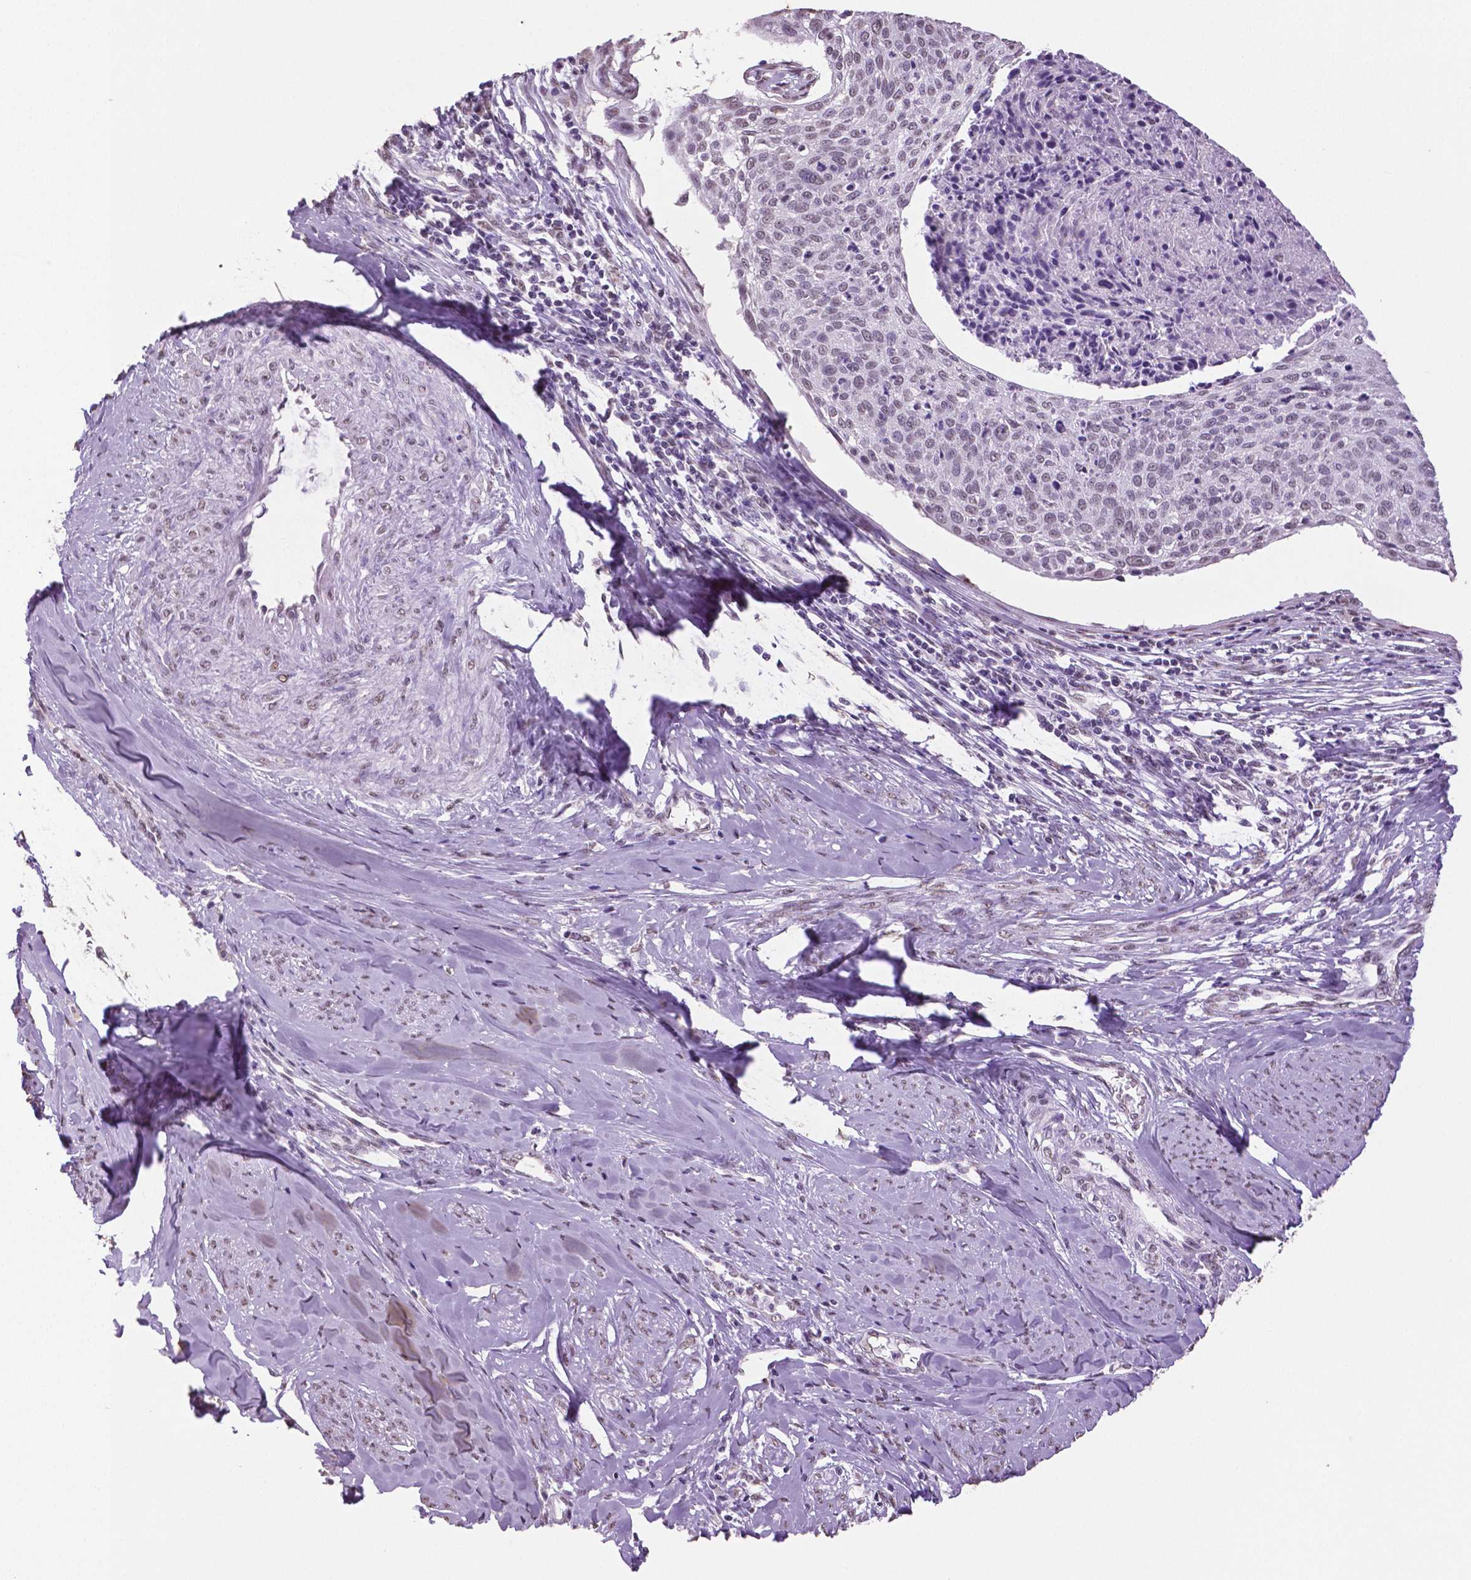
{"staining": {"intensity": "weak", "quantity": "25%-75%", "location": "nuclear"}, "tissue": "cervical cancer", "cell_type": "Tumor cells", "image_type": "cancer", "snomed": [{"axis": "morphology", "description": "Squamous cell carcinoma, NOS"}, {"axis": "topography", "description": "Cervix"}], "caption": "Cervical squamous cell carcinoma stained with DAB (3,3'-diaminobenzidine) immunohistochemistry (IHC) displays low levels of weak nuclear positivity in approximately 25%-75% of tumor cells.", "gene": "IGF2BP1", "patient": {"sex": "female", "age": 49}}